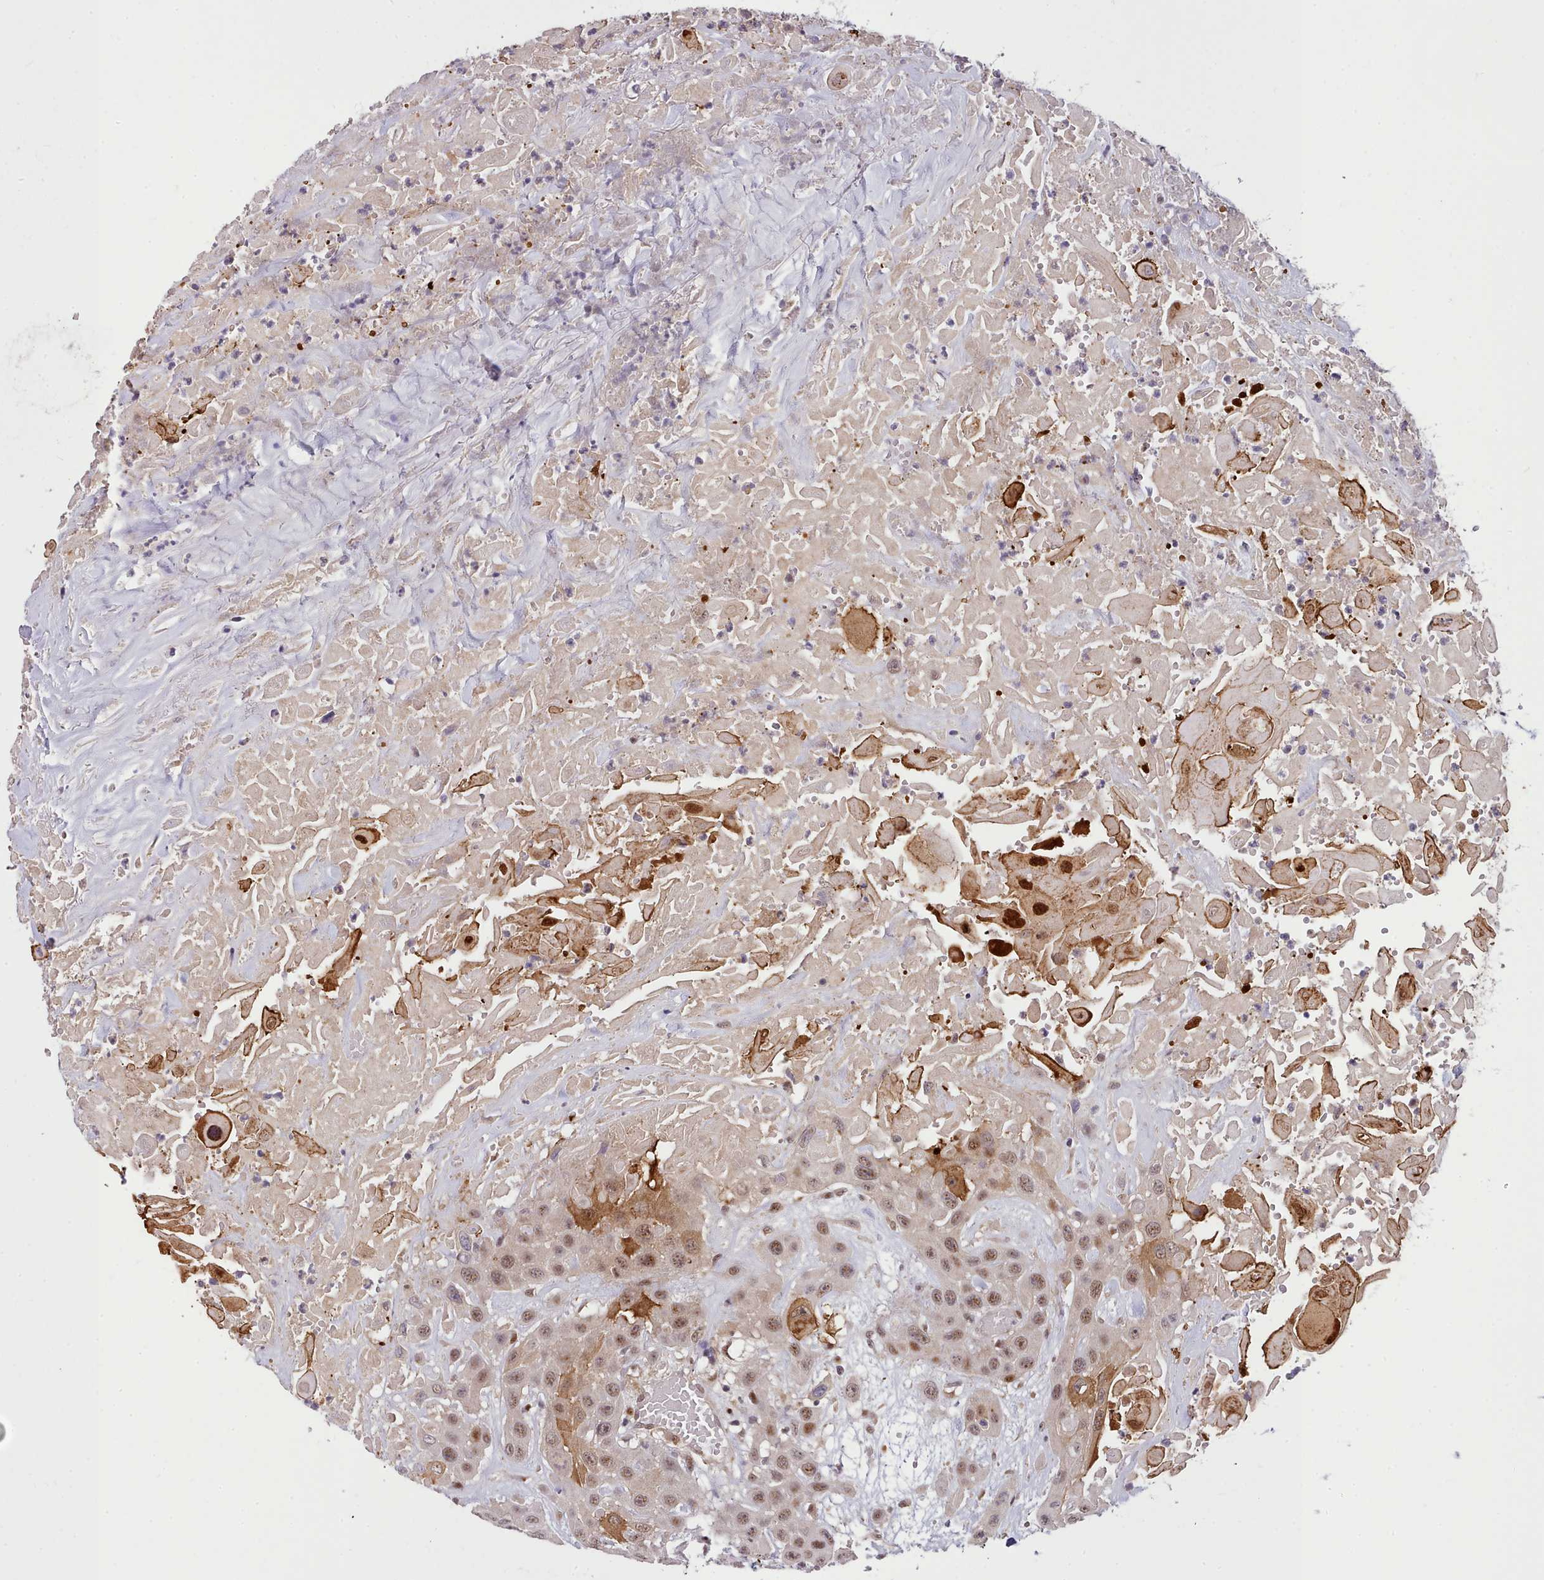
{"staining": {"intensity": "moderate", "quantity": ">75%", "location": "nuclear"}, "tissue": "head and neck cancer", "cell_type": "Tumor cells", "image_type": "cancer", "snomed": [{"axis": "morphology", "description": "Squamous cell carcinoma, NOS"}, {"axis": "topography", "description": "Head-Neck"}], "caption": "IHC of head and neck squamous cell carcinoma displays medium levels of moderate nuclear staining in approximately >75% of tumor cells.", "gene": "HOXB7", "patient": {"sex": "male", "age": 81}}